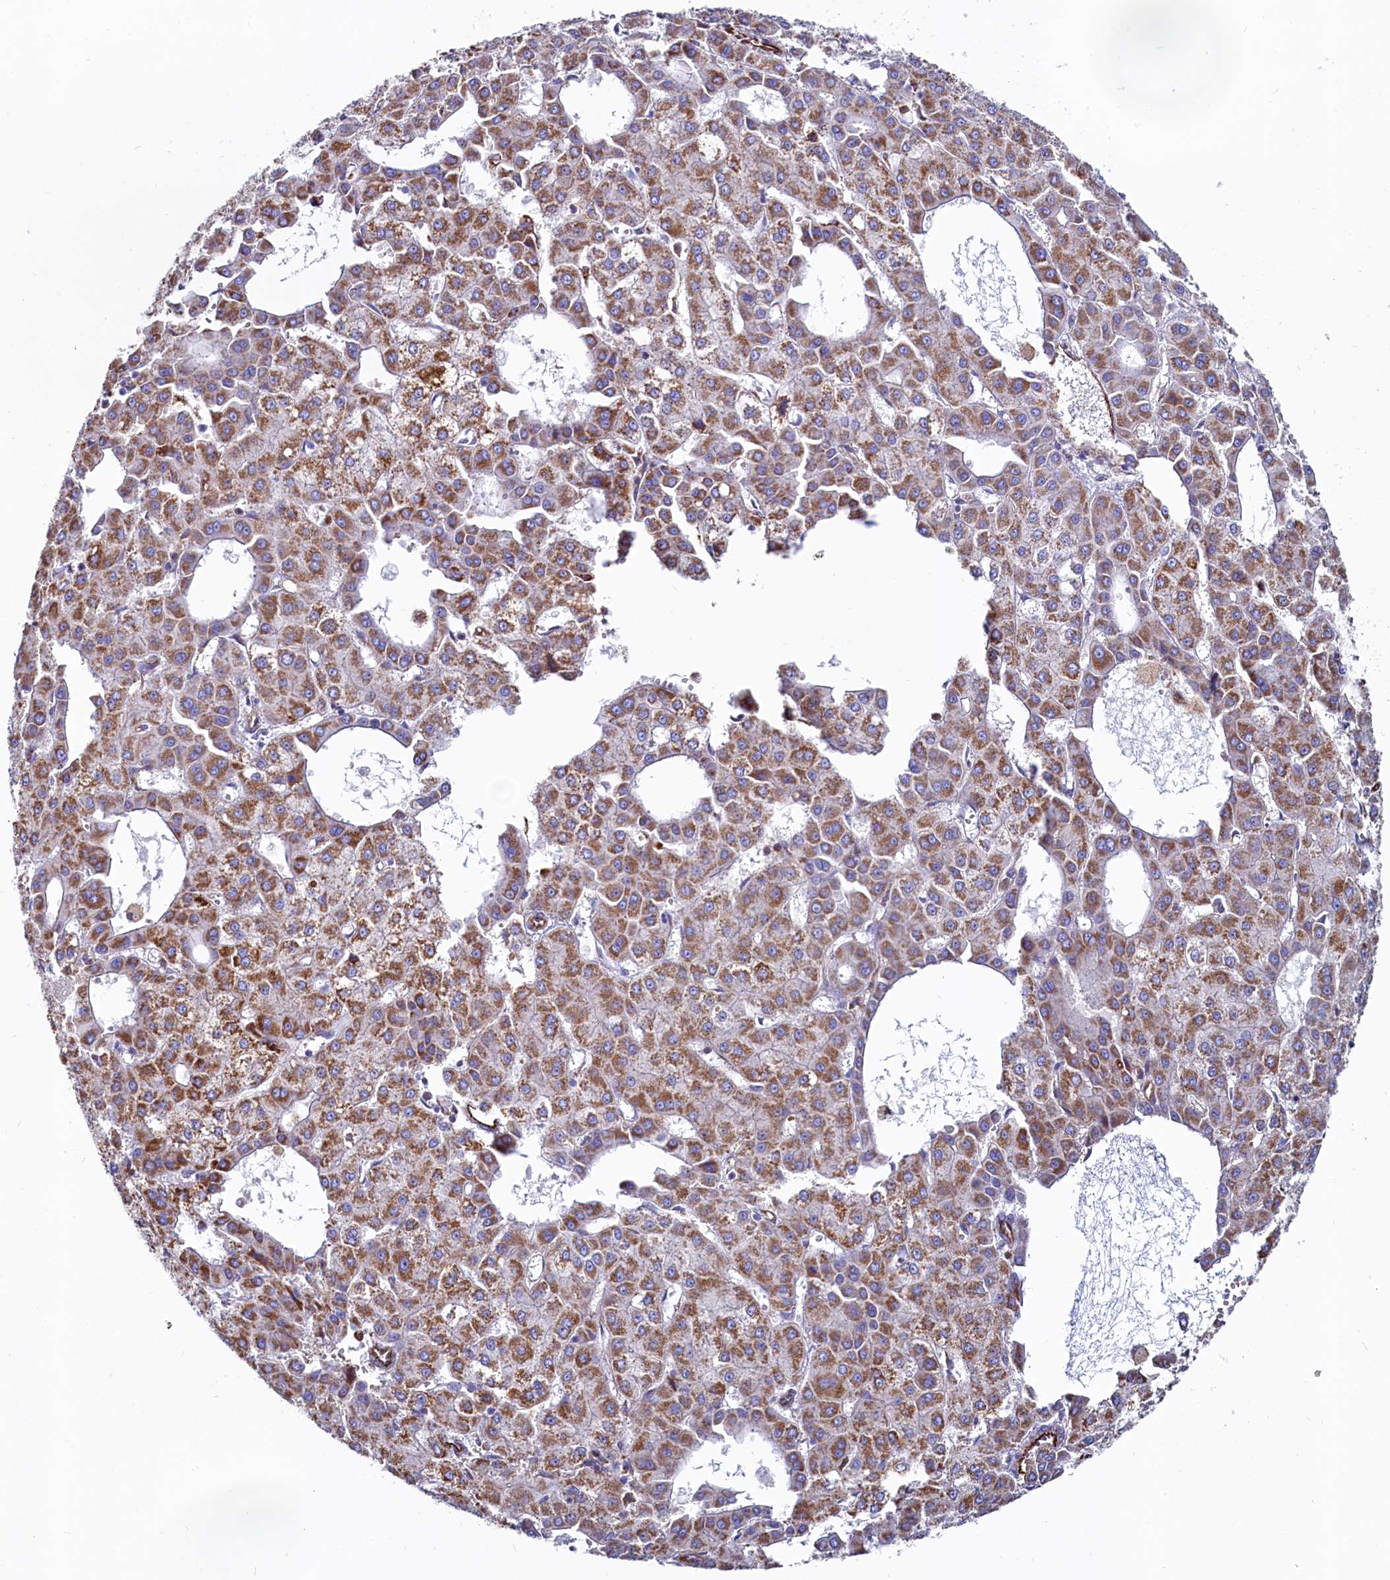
{"staining": {"intensity": "moderate", "quantity": ">75%", "location": "cytoplasmic/membranous"}, "tissue": "liver cancer", "cell_type": "Tumor cells", "image_type": "cancer", "snomed": [{"axis": "morphology", "description": "Carcinoma, Hepatocellular, NOS"}, {"axis": "topography", "description": "Liver"}], "caption": "Human liver cancer stained for a protein (brown) reveals moderate cytoplasmic/membranous positive staining in about >75% of tumor cells.", "gene": "ASTE1", "patient": {"sex": "male", "age": 47}}